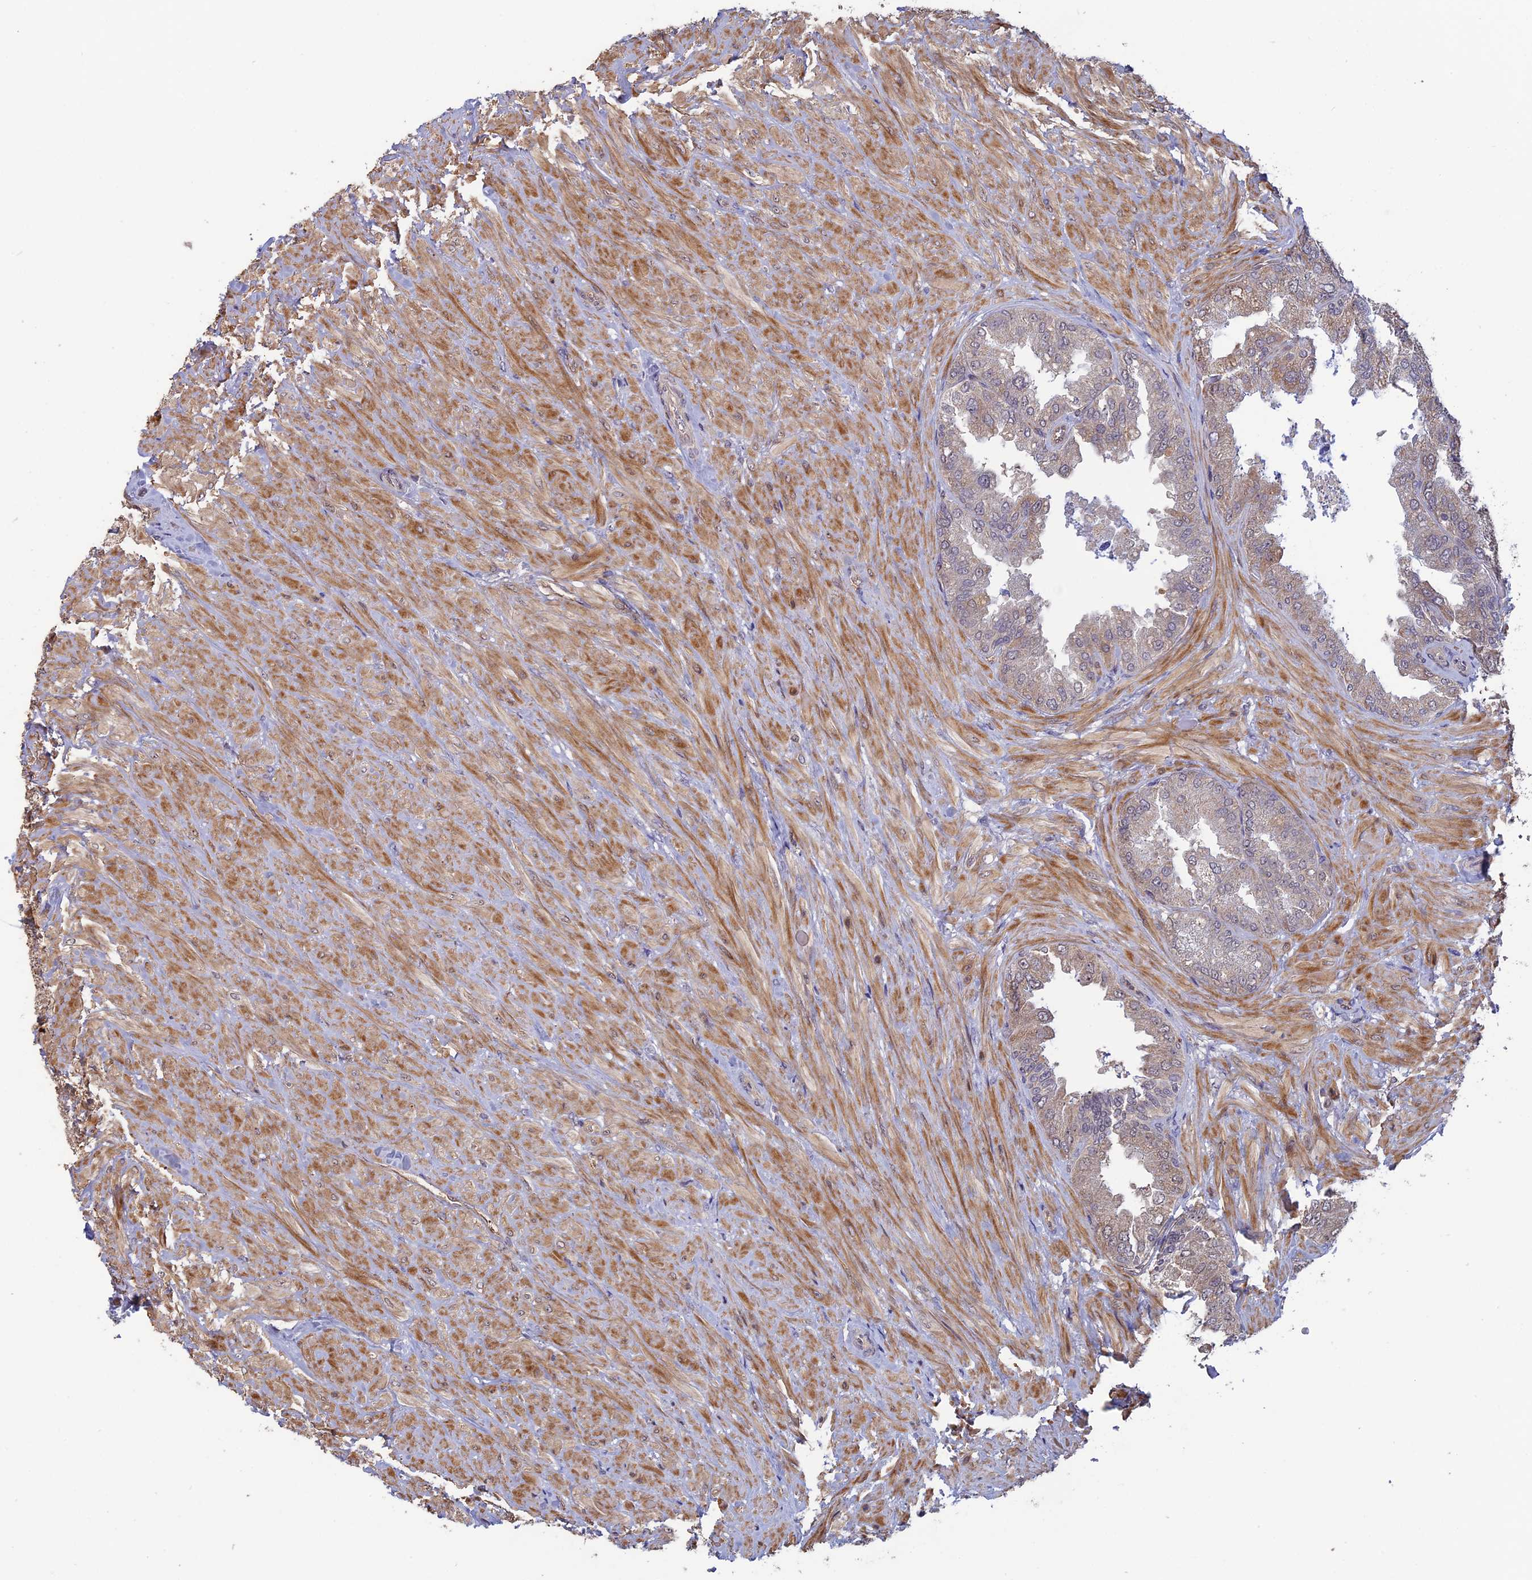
{"staining": {"intensity": "negative", "quantity": "none", "location": "none"}, "tissue": "seminal vesicle", "cell_type": "Glandular cells", "image_type": "normal", "snomed": [{"axis": "morphology", "description": "Normal tissue, NOS"}, {"axis": "topography", "description": "Seminal veicle"}, {"axis": "topography", "description": "Peripheral nerve tissue"}], "caption": "An IHC image of normal seminal vesicle is shown. There is no staining in glandular cells of seminal vesicle.", "gene": "FAM98C", "patient": {"sex": "male", "age": 63}}